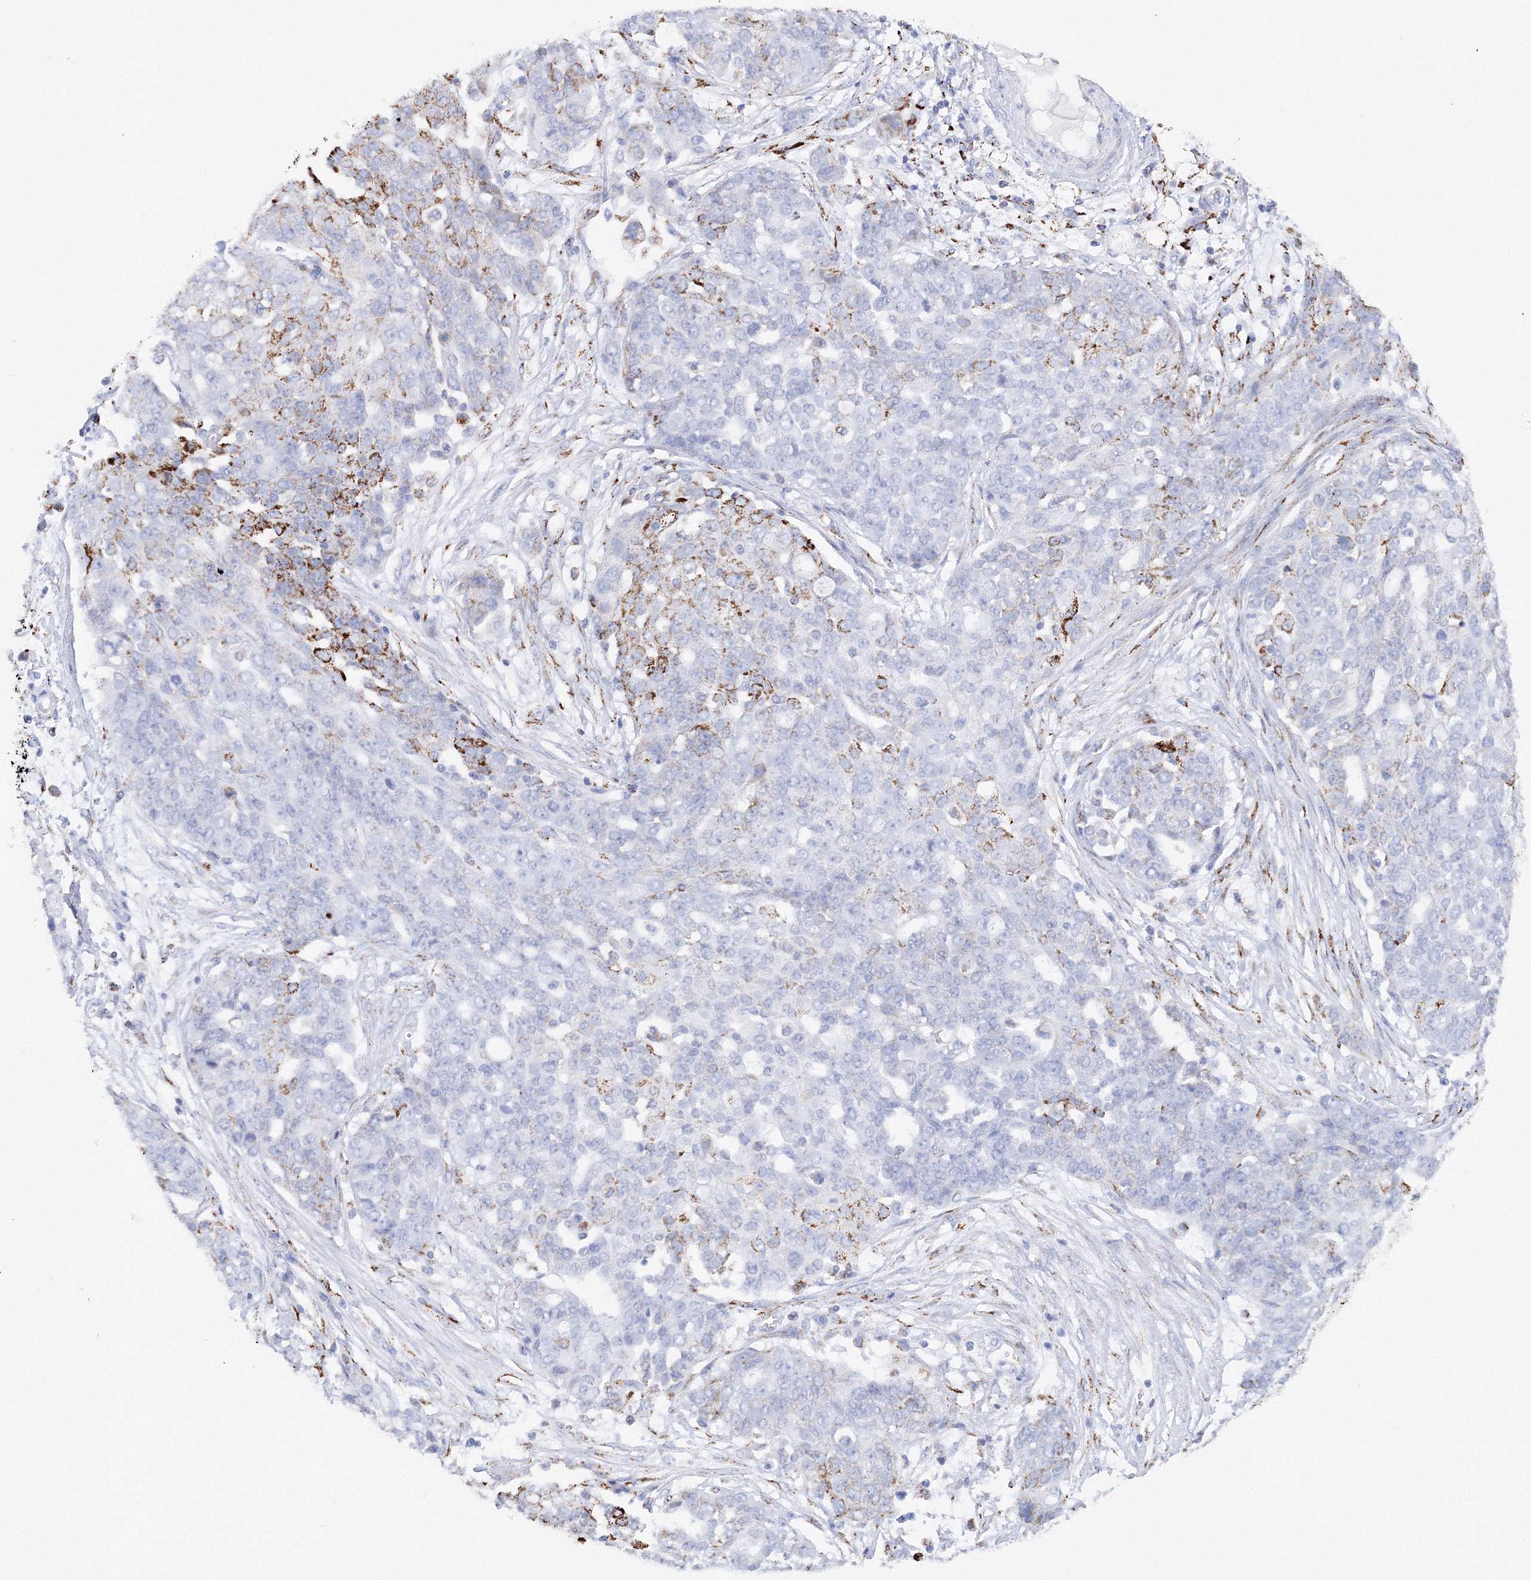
{"staining": {"intensity": "moderate", "quantity": "<25%", "location": "cytoplasmic/membranous"}, "tissue": "ovarian cancer", "cell_type": "Tumor cells", "image_type": "cancer", "snomed": [{"axis": "morphology", "description": "Cystadenocarcinoma, serous, NOS"}, {"axis": "topography", "description": "Soft tissue"}, {"axis": "topography", "description": "Ovary"}], "caption": "Ovarian serous cystadenocarcinoma stained for a protein (brown) reveals moderate cytoplasmic/membranous positive staining in about <25% of tumor cells.", "gene": "MERTK", "patient": {"sex": "female", "age": 57}}